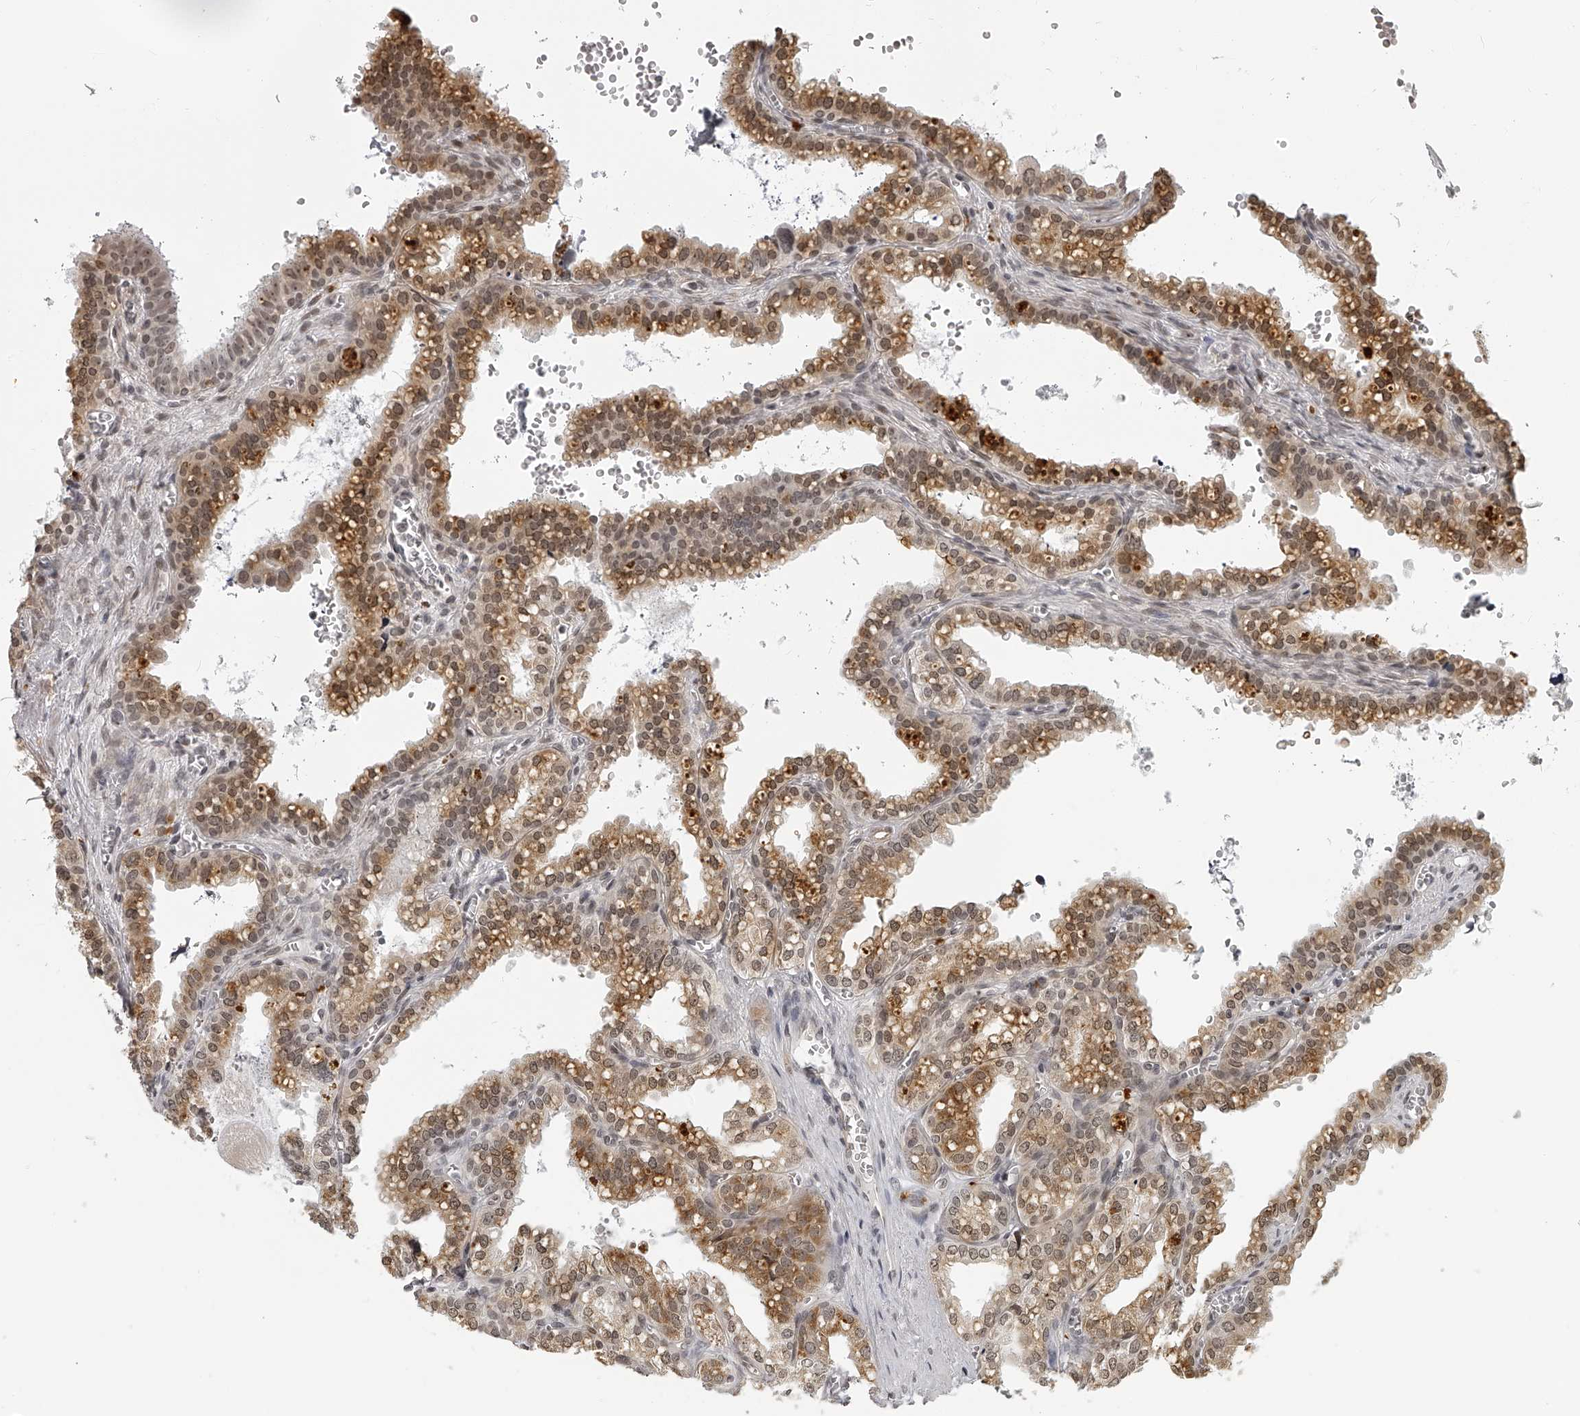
{"staining": {"intensity": "moderate", "quantity": ">75%", "location": "cytoplasmic/membranous,nuclear"}, "tissue": "seminal vesicle", "cell_type": "Glandular cells", "image_type": "normal", "snomed": [{"axis": "morphology", "description": "Normal tissue, NOS"}, {"axis": "topography", "description": "Prostate"}, {"axis": "topography", "description": "Seminal veicle"}], "caption": "Moderate cytoplasmic/membranous,nuclear expression for a protein is identified in approximately >75% of glandular cells of benign seminal vesicle using IHC.", "gene": "ODF2L", "patient": {"sex": "male", "age": 51}}